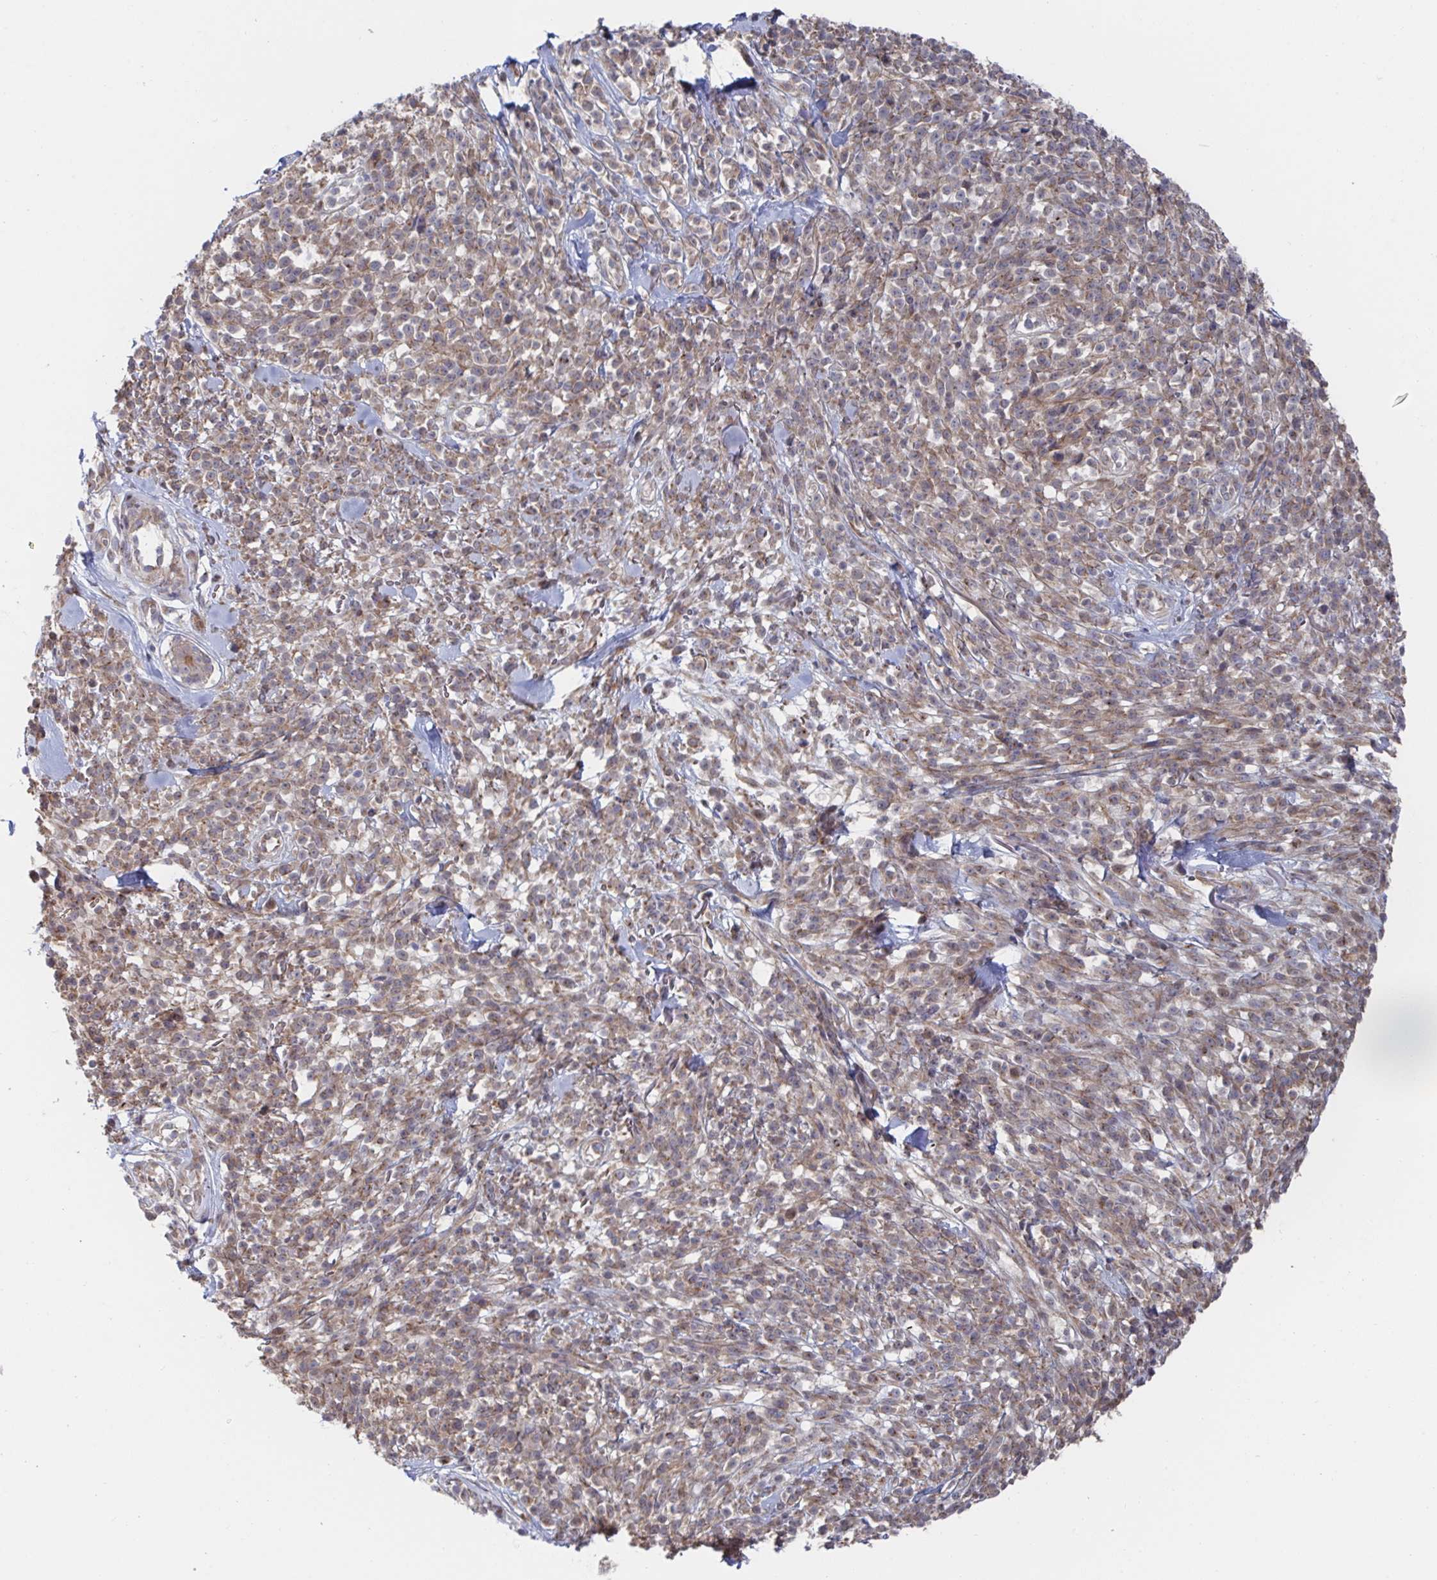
{"staining": {"intensity": "weak", "quantity": ">75%", "location": "cytoplasmic/membranous"}, "tissue": "melanoma", "cell_type": "Tumor cells", "image_type": "cancer", "snomed": [{"axis": "morphology", "description": "Malignant melanoma, NOS"}, {"axis": "topography", "description": "Skin"}, {"axis": "topography", "description": "Skin of trunk"}], "caption": "IHC histopathology image of neoplastic tissue: human melanoma stained using IHC exhibits low levels of weak protein expression localized specifically in the cytoplasmic/membranous of tumor cells, appearing as a cytoplasmic/membranous brown color.", "gene": "FJX1", "patient": {"sex": "male", "age": 74}}